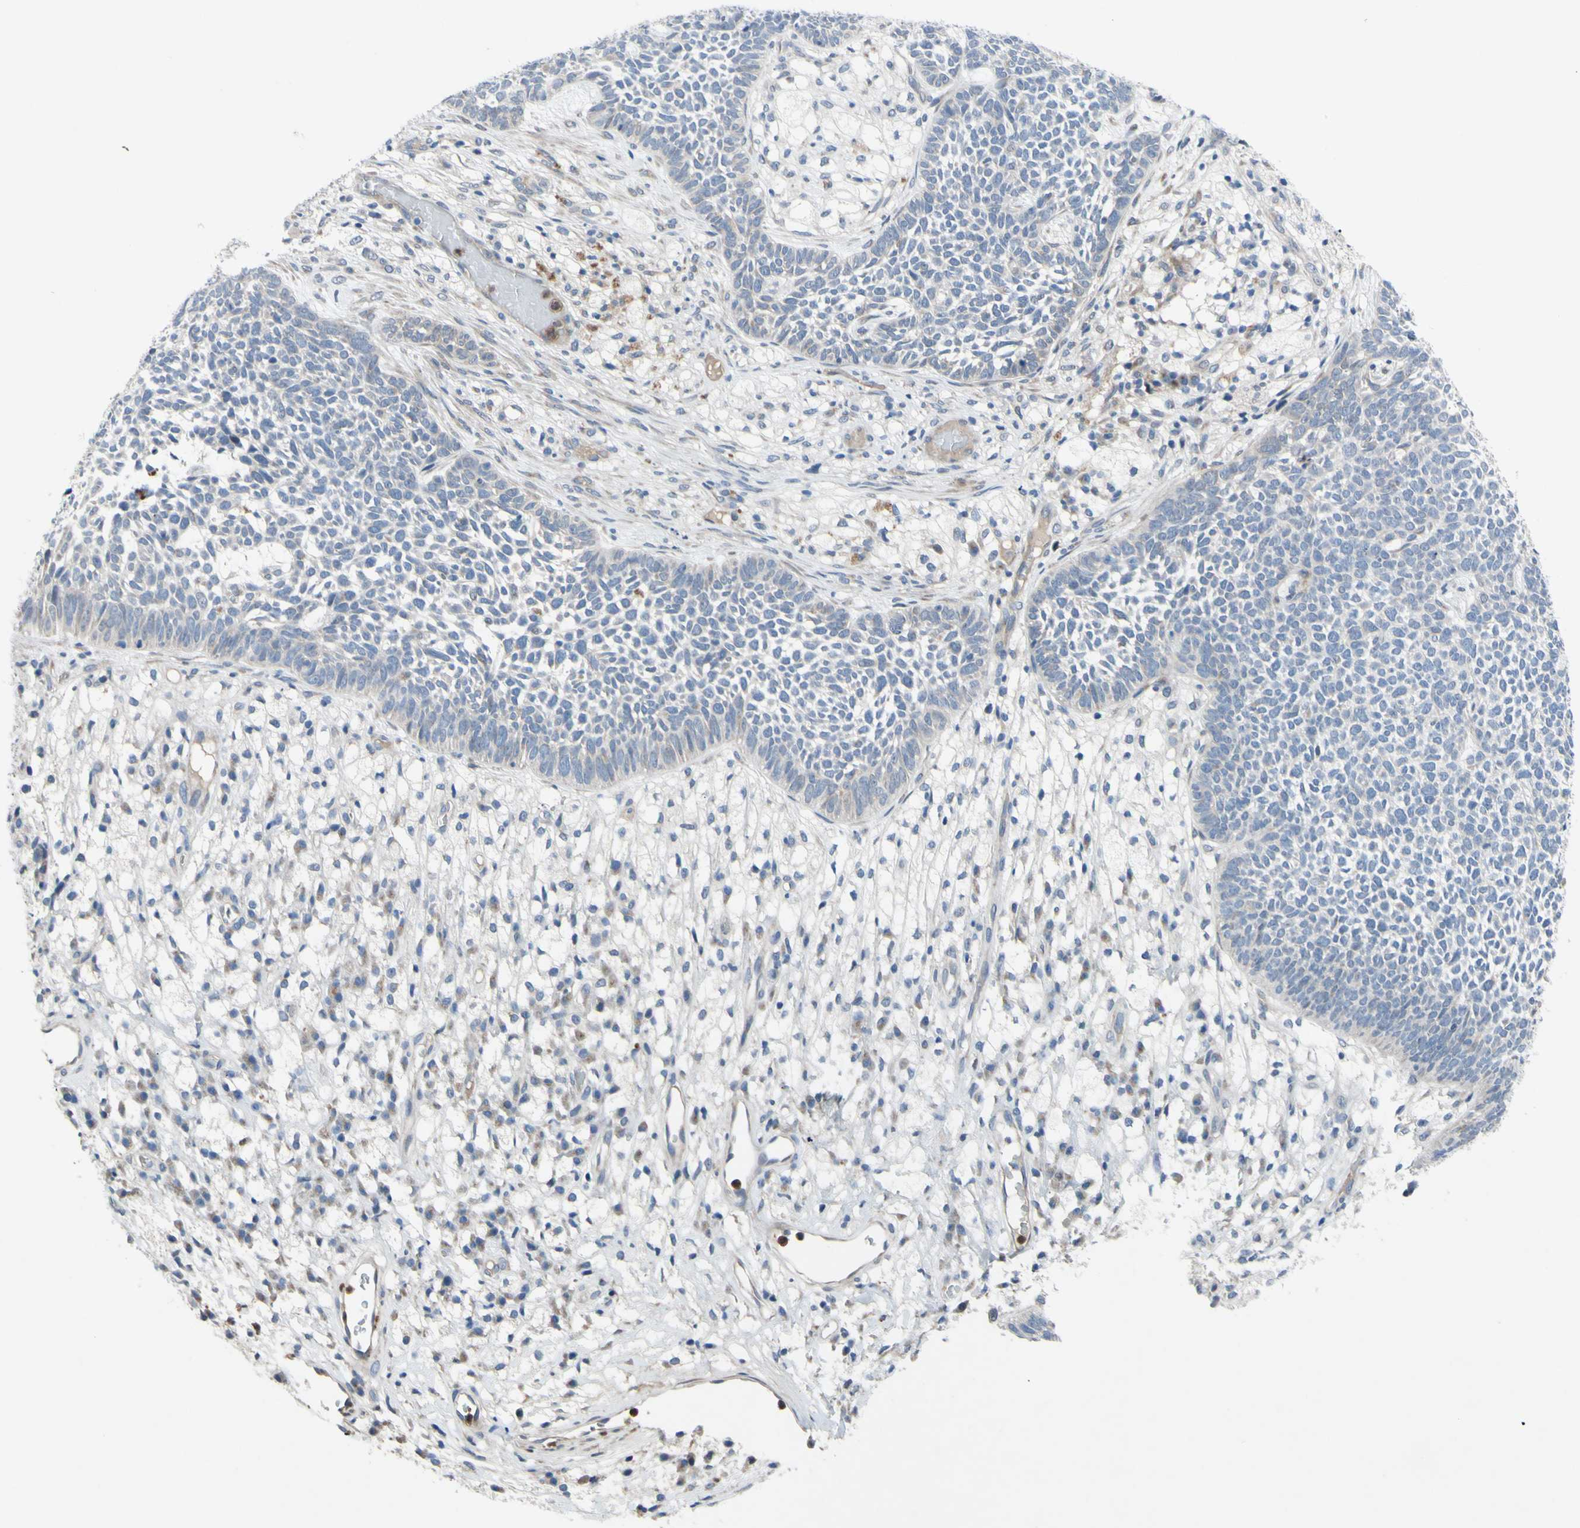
{"staining": {"intensity": "negative", "quantity": "none", "location": "none"}, "tissue": "skin cancer", "cell_type": "Tumor cells", "image_type": "cancer", "snomed": [{"axis": "morphology", "description": "Basal cell carcinoma"}, {"axis": "topography", "description": "Skin"}], "caption": "Immunohistochemical staining of human skin cancer displays no significant staining in tumor cells. The staining is performed using DAB brown chromogen with nuclei counter-stained in using hematoxylin.", "gene": "GRAMD2B", "patient": {"sex": "female", "age": 84}}